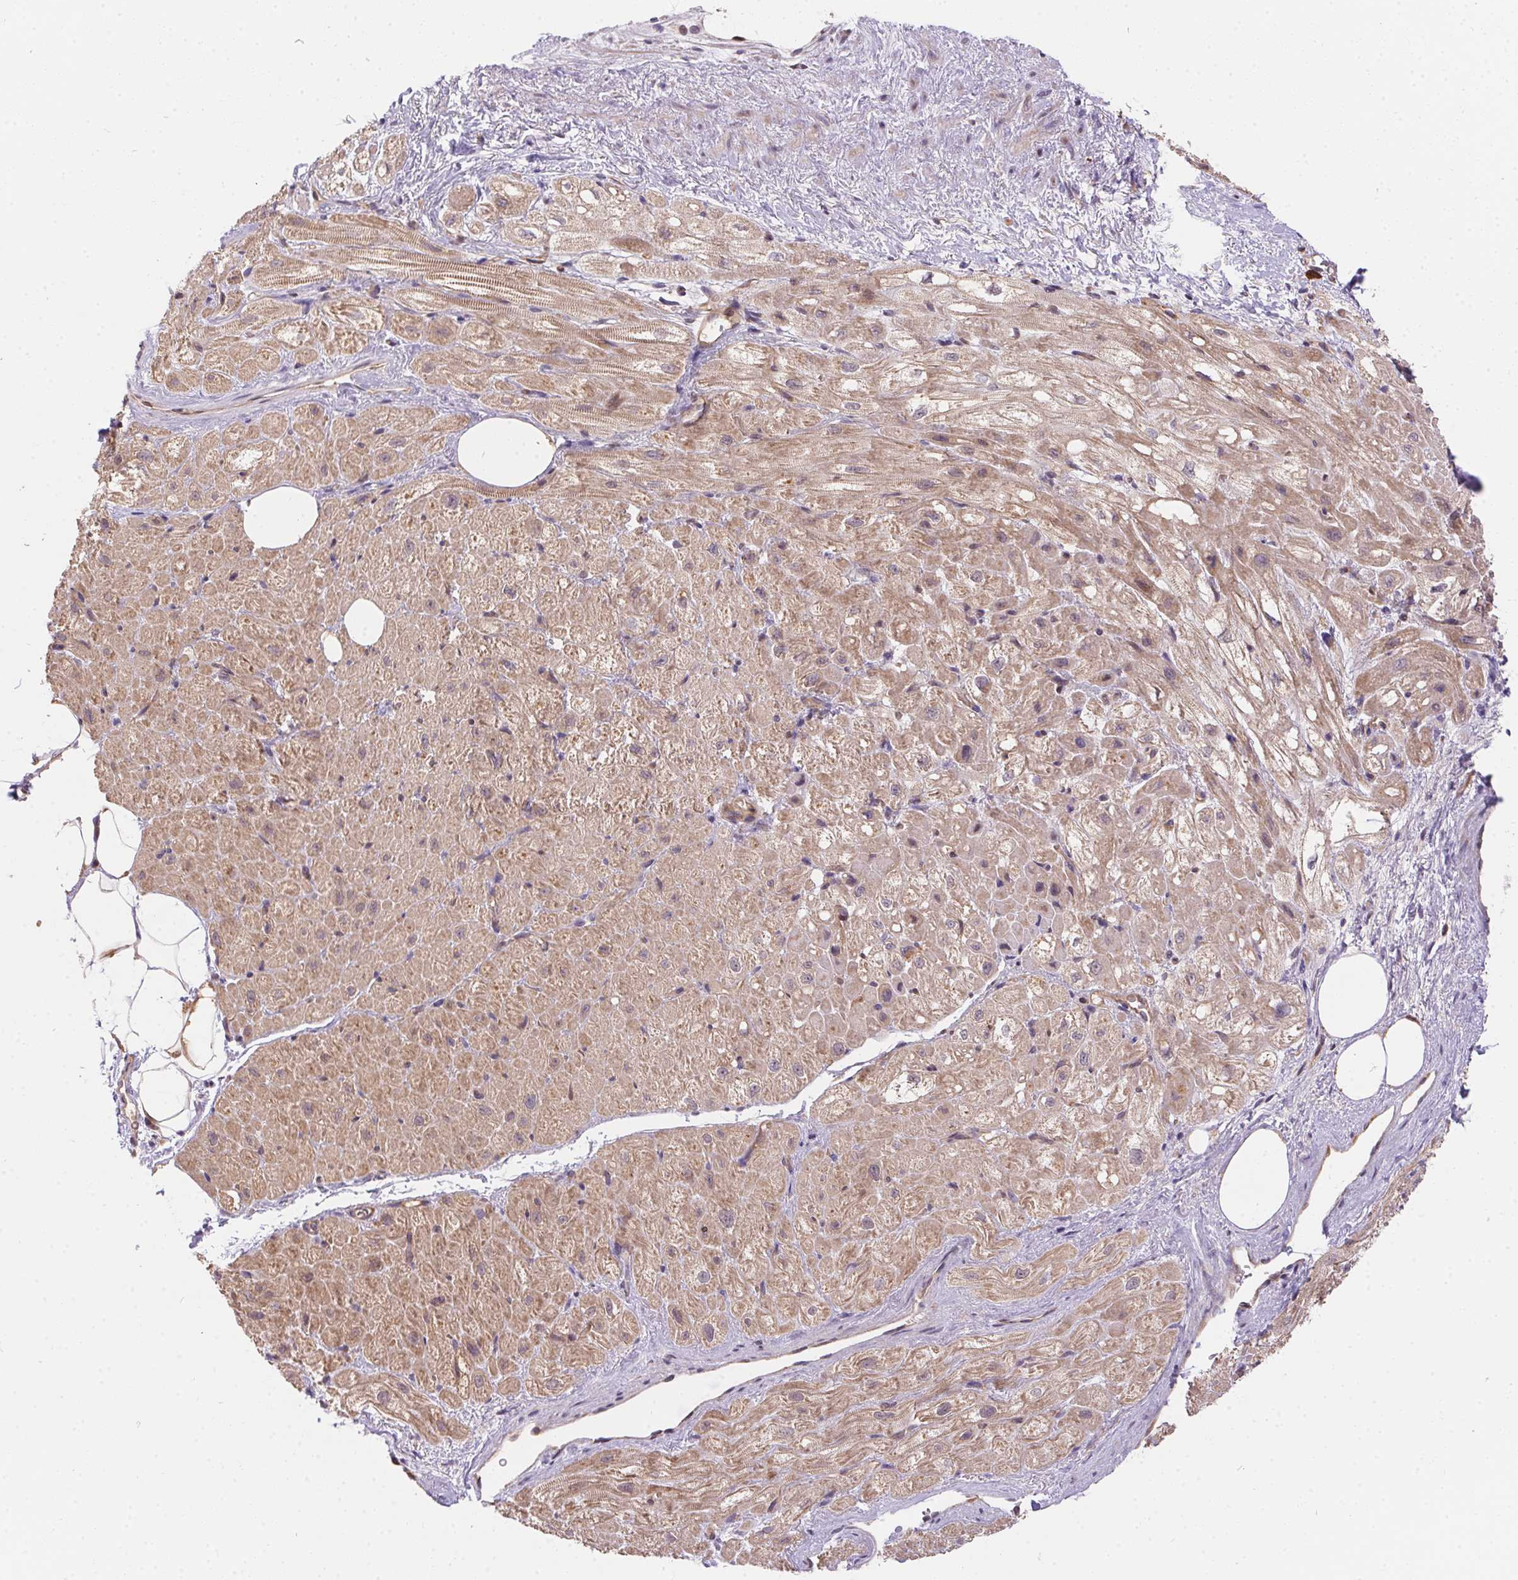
{"staining": {"intensity": "weak", "quantity": "25%-75%", "location": "cytoplasmic/membranous"}, "tissue": "heart muscle", "cell_type": "Cardiomyocytes", "image_type": "normal", "snomed": [{"axis": "morphology", "description": "Normal tissue, NOS"}, {"axis": "topography", "description": "Heart"}], "caption": "Protein analysis of unremarkable heart muscle shows weak cytoplasmic/membranous expression in about 25%-75% of cardiomyocytes.", "gene": "NUDT16", "patient": {"sex": "female", "age": 69}}